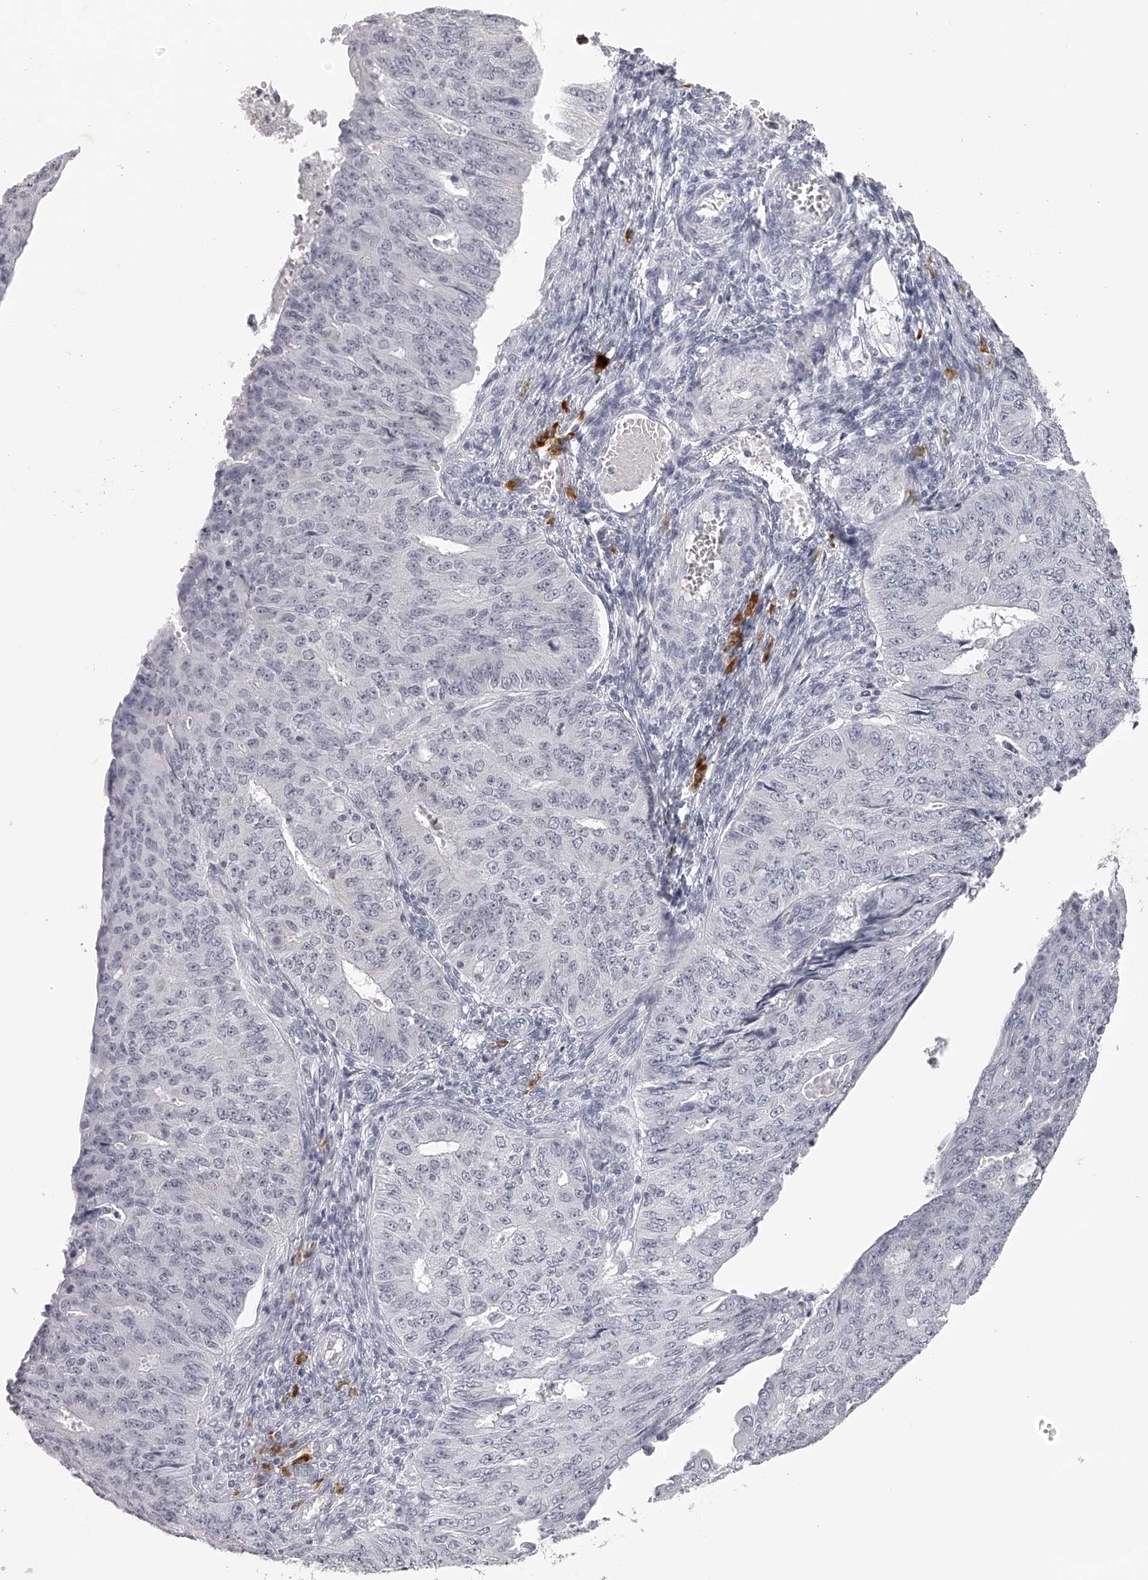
{"staining": {"intensity": "negative", "quantity": "none", "location": "none"}, "tissue": "endometrial cancer", "cell_type": "Tumor cells", "image_type": "cancer", "snomed": [{"axis": "morphology", "description": "Adenocarcinoma, NOS"}, {"axis": "topography", "description": "Endometrium"}], "caption": "Image shows no protein expression in tumor cells of endometrial cancer (adenocarcinoma) tissue. (Stains: DAB immunohistochemistry with hematoxylin counter stain, Microscopy: brightfield microscopy at high magnification).", "gene": "SEC11C", "patient": {"sex": "female", "age": 32}}